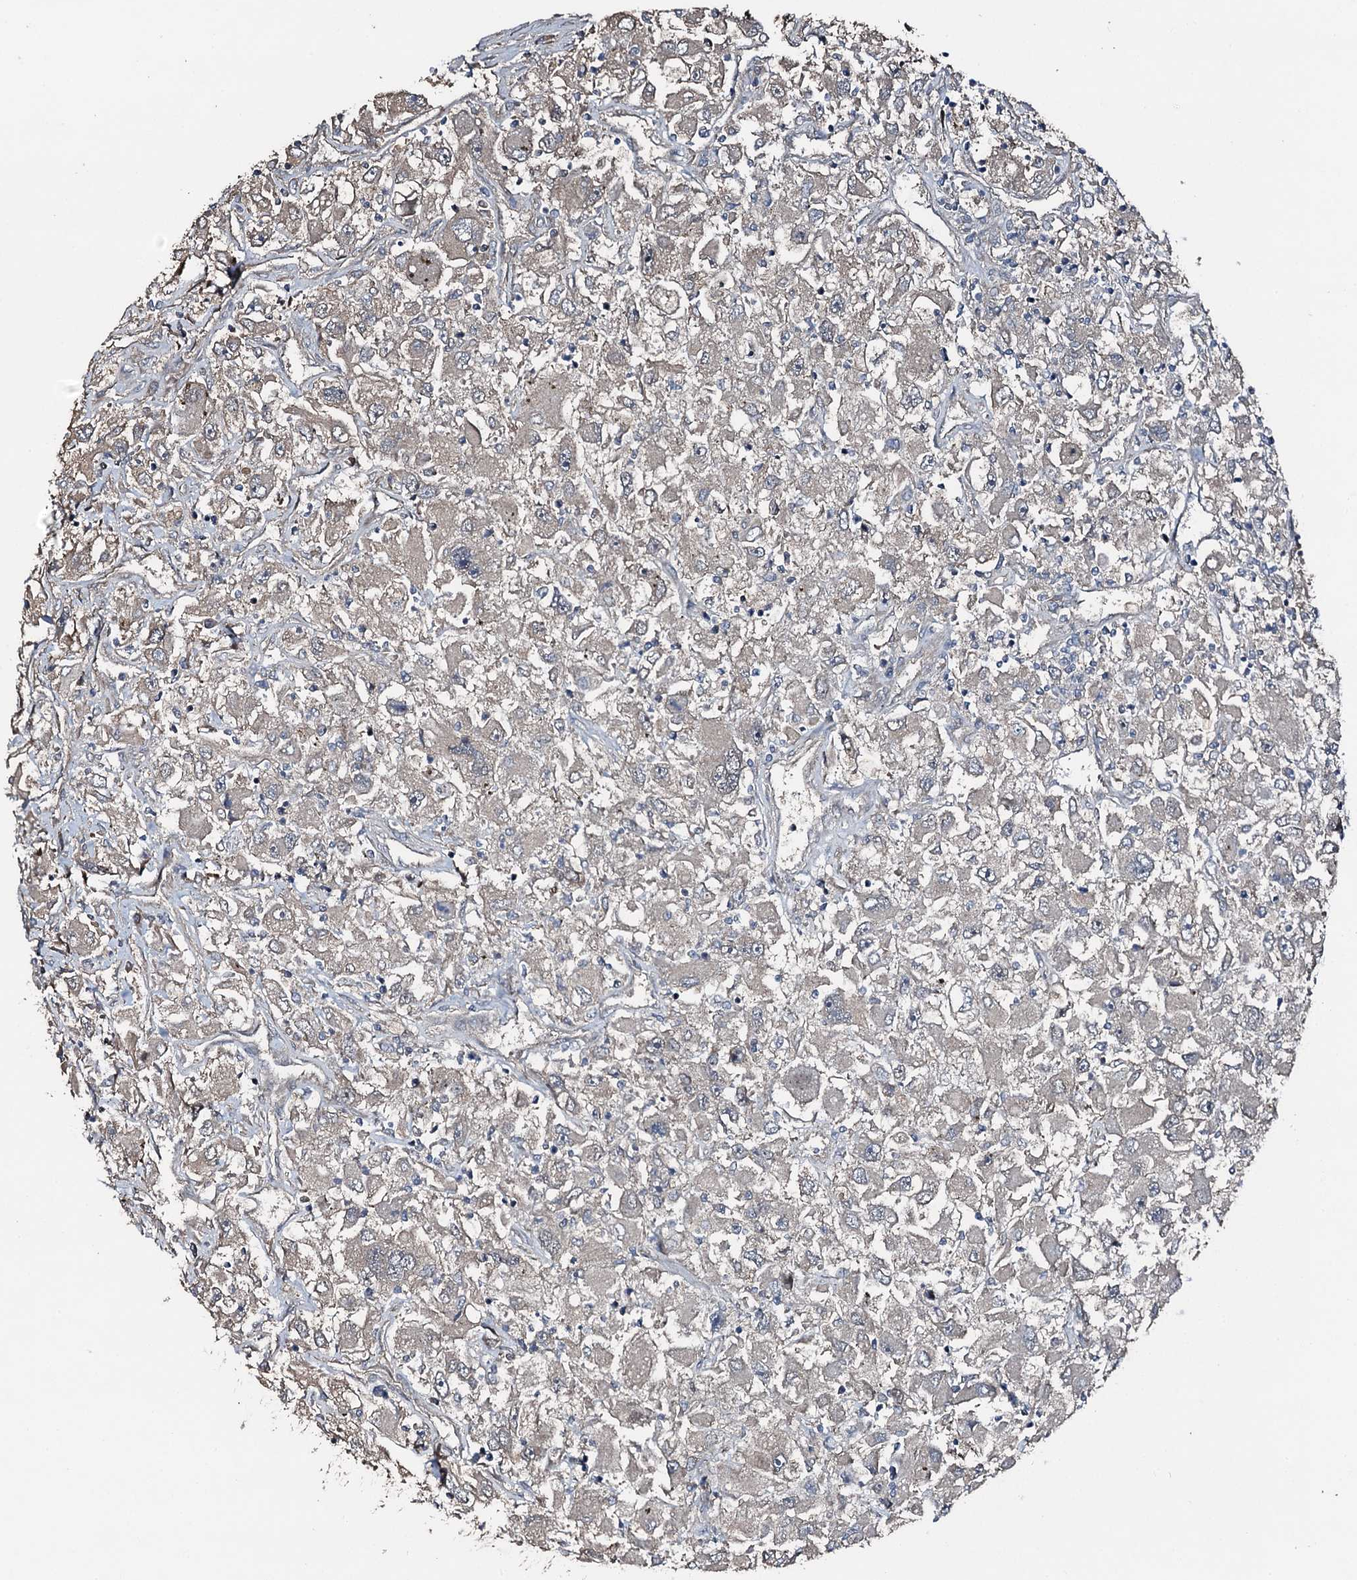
{"staining": {"intensity": "negative", "quantity": "none", "location": "none"}, "tissue": "renal cancer", "cell_type": "Tumor cells", "image_type": "cancer", "snomed": [{"axis": "morphology", "description": "Adenocarcinoma, NOS"}, {"axis": "topography", "description": "Kidney"}], "caption": "This photomicrograph is of renal cancer stained with immunohistochemistry (IHC) to label a protein in brown with the nuclei are counter-stained blue. There is no staining in tumor cells.", "gene": "FLYWCH1", "patient": {"sex": "female", "age": 52}}